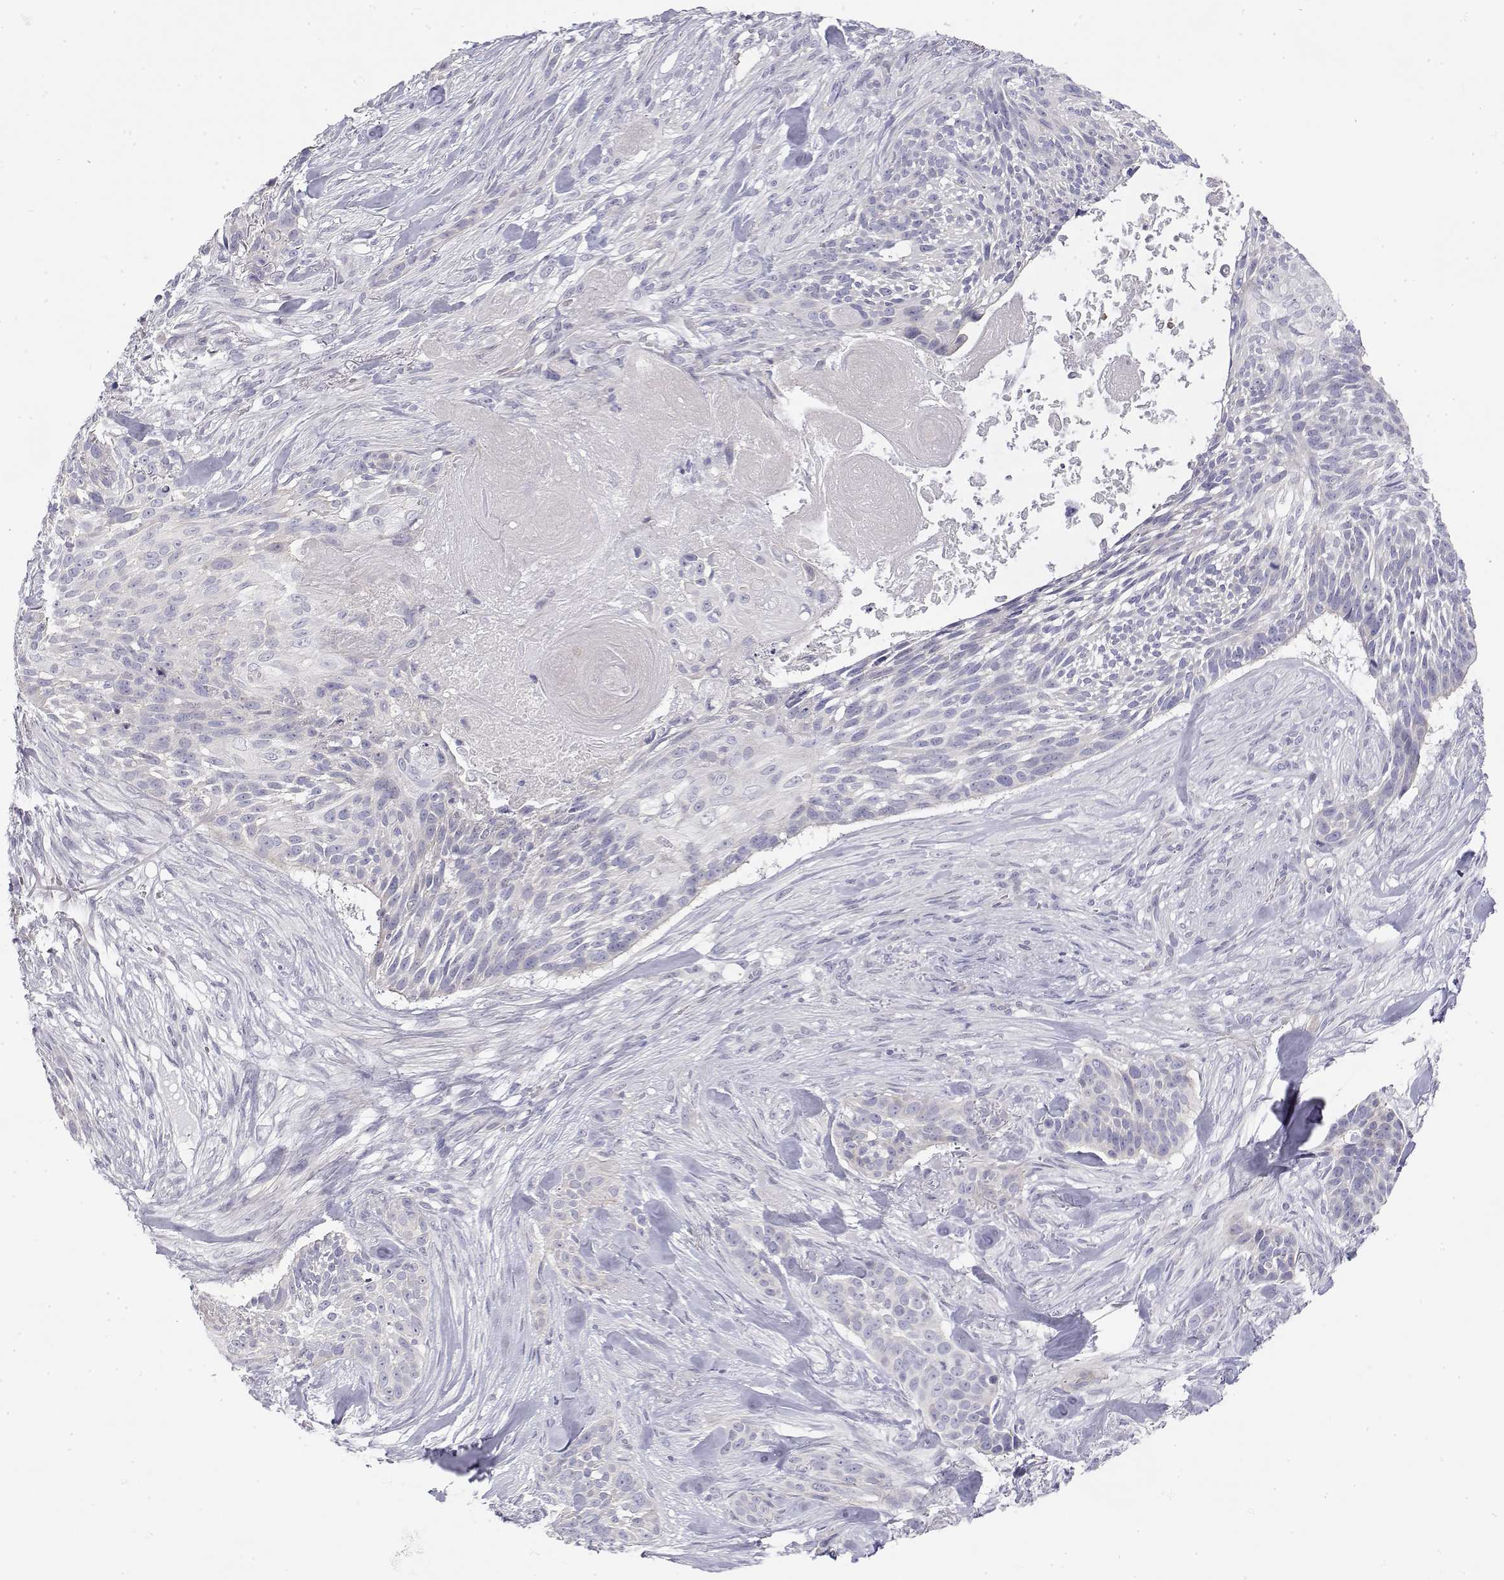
{"staining": {"intensity": "negative", "quantity": "none", "location": "none"}, "tissue": "skin cancer", "cell_type": "Tumor cells", "image_type": "cancer", "snomed": [{"axis": "morphology", "description": "Basal cell carcinoma"}, {"axis": "topography", "description": "Skin"}], "caption": "This is an immunohistochemistry histopathology image of skin basal cell carcinoma. There is no positivity in tumor cells.", "gene": "MISP", "patient": {"sex": "male", "age": 87}}